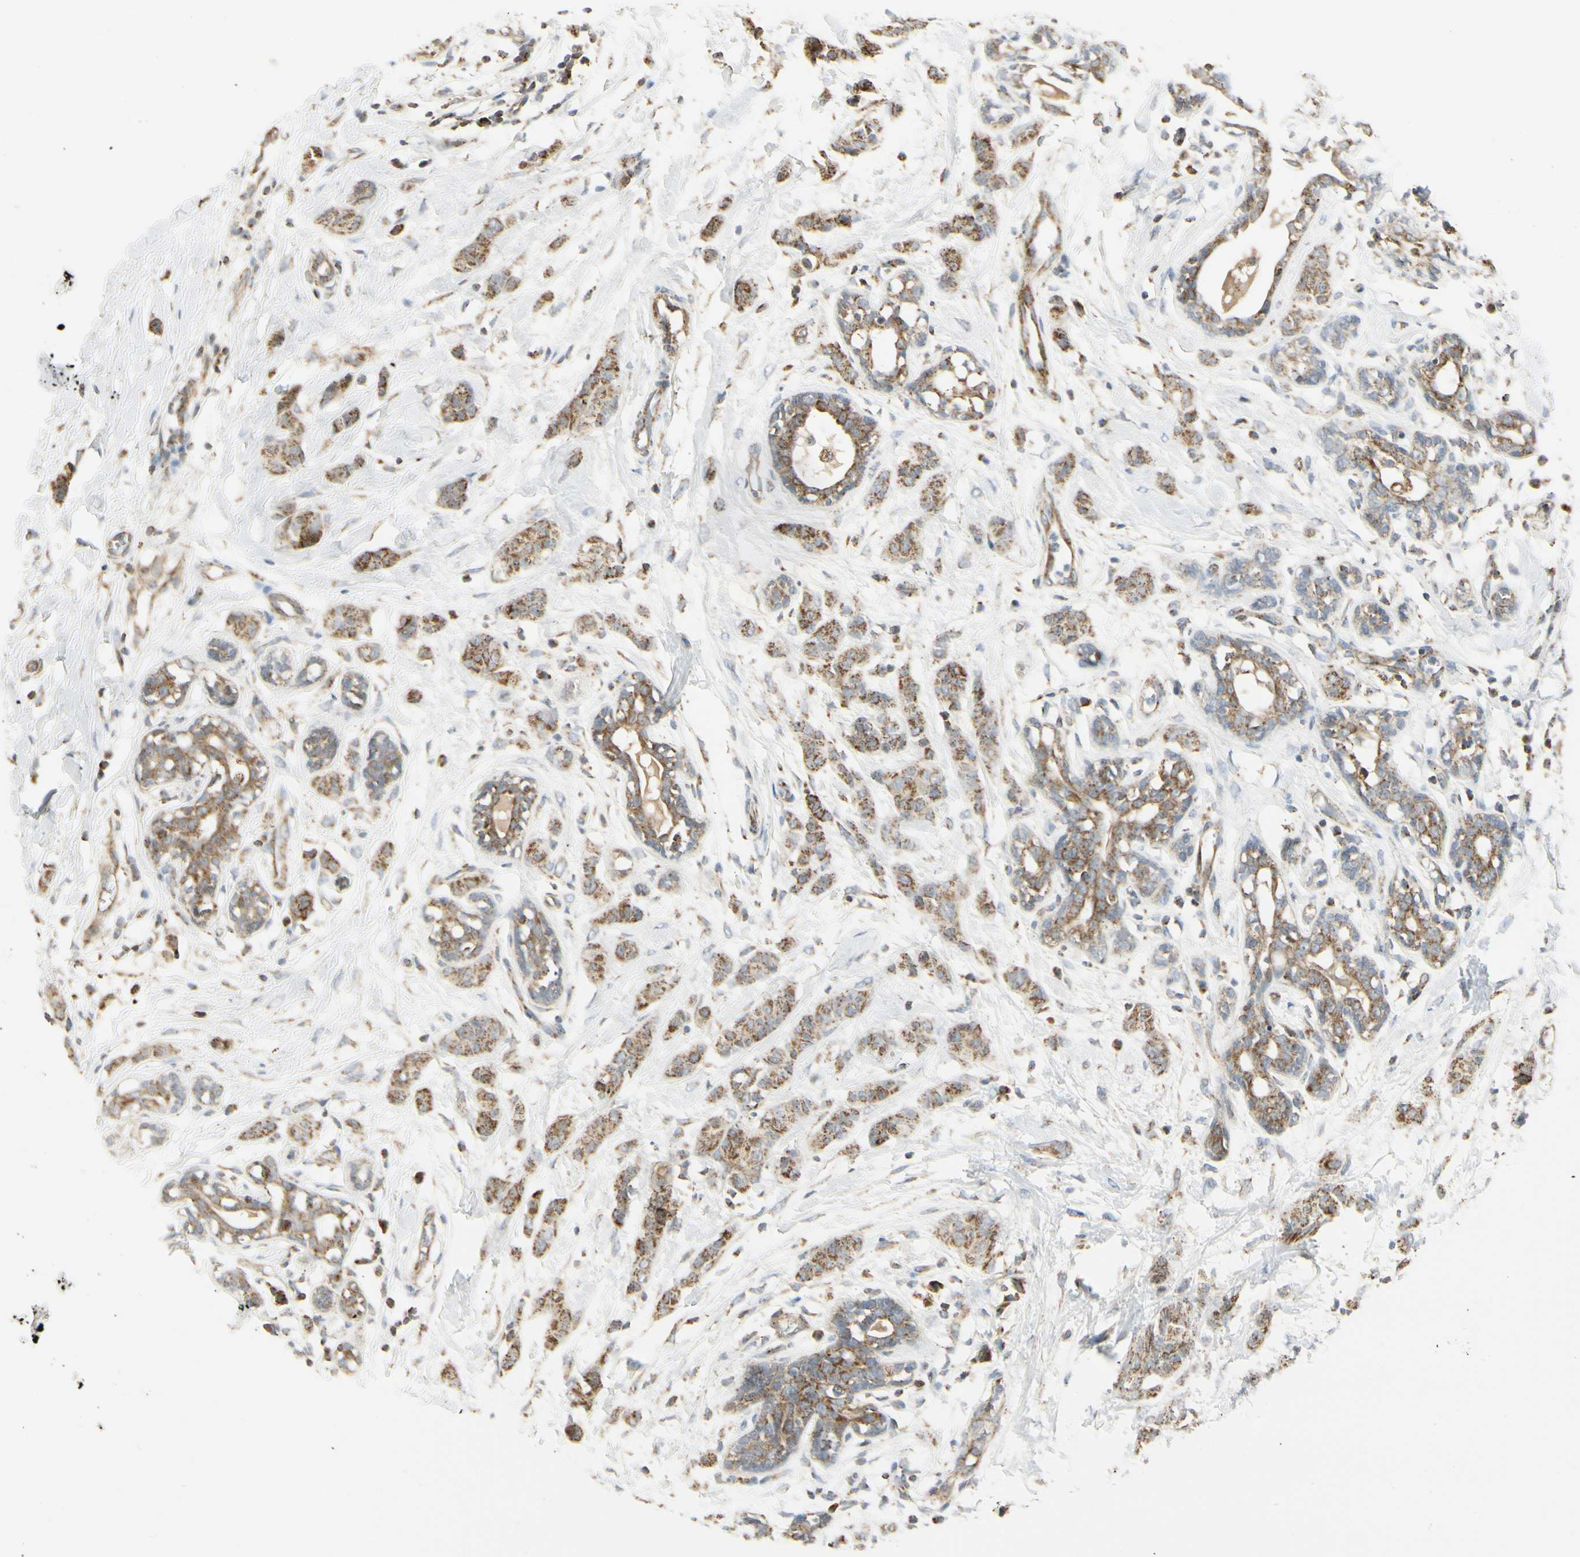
{"staining": {"intensity": "moderate", "quantity": ">75%", "location": "cytoplasmic/membranous,nuclear"}, "tissue": "breast cancer", "cell_type": "Tumor cells", "image_type": "cancer", "snomed": [{"axis": "morphology", "description": "Normal tissue, NOS"}, {"axis": "morphology", "description": "Duct carcinoma"}, {"axis": "topography", "description": "Breast"}], "caption": "This photomicrograph exhibits breast invasive ductal carcinoma stained with immunohistochemistry (IHC) to label a protein in brown. The cytoplasmic/membranous and nuclear of tumor cells show moderate positivity for the protein. Nuclei are counter-stained blue.", "gene": "ANKS6", "patient": {"sex": "female", "age": 40}}